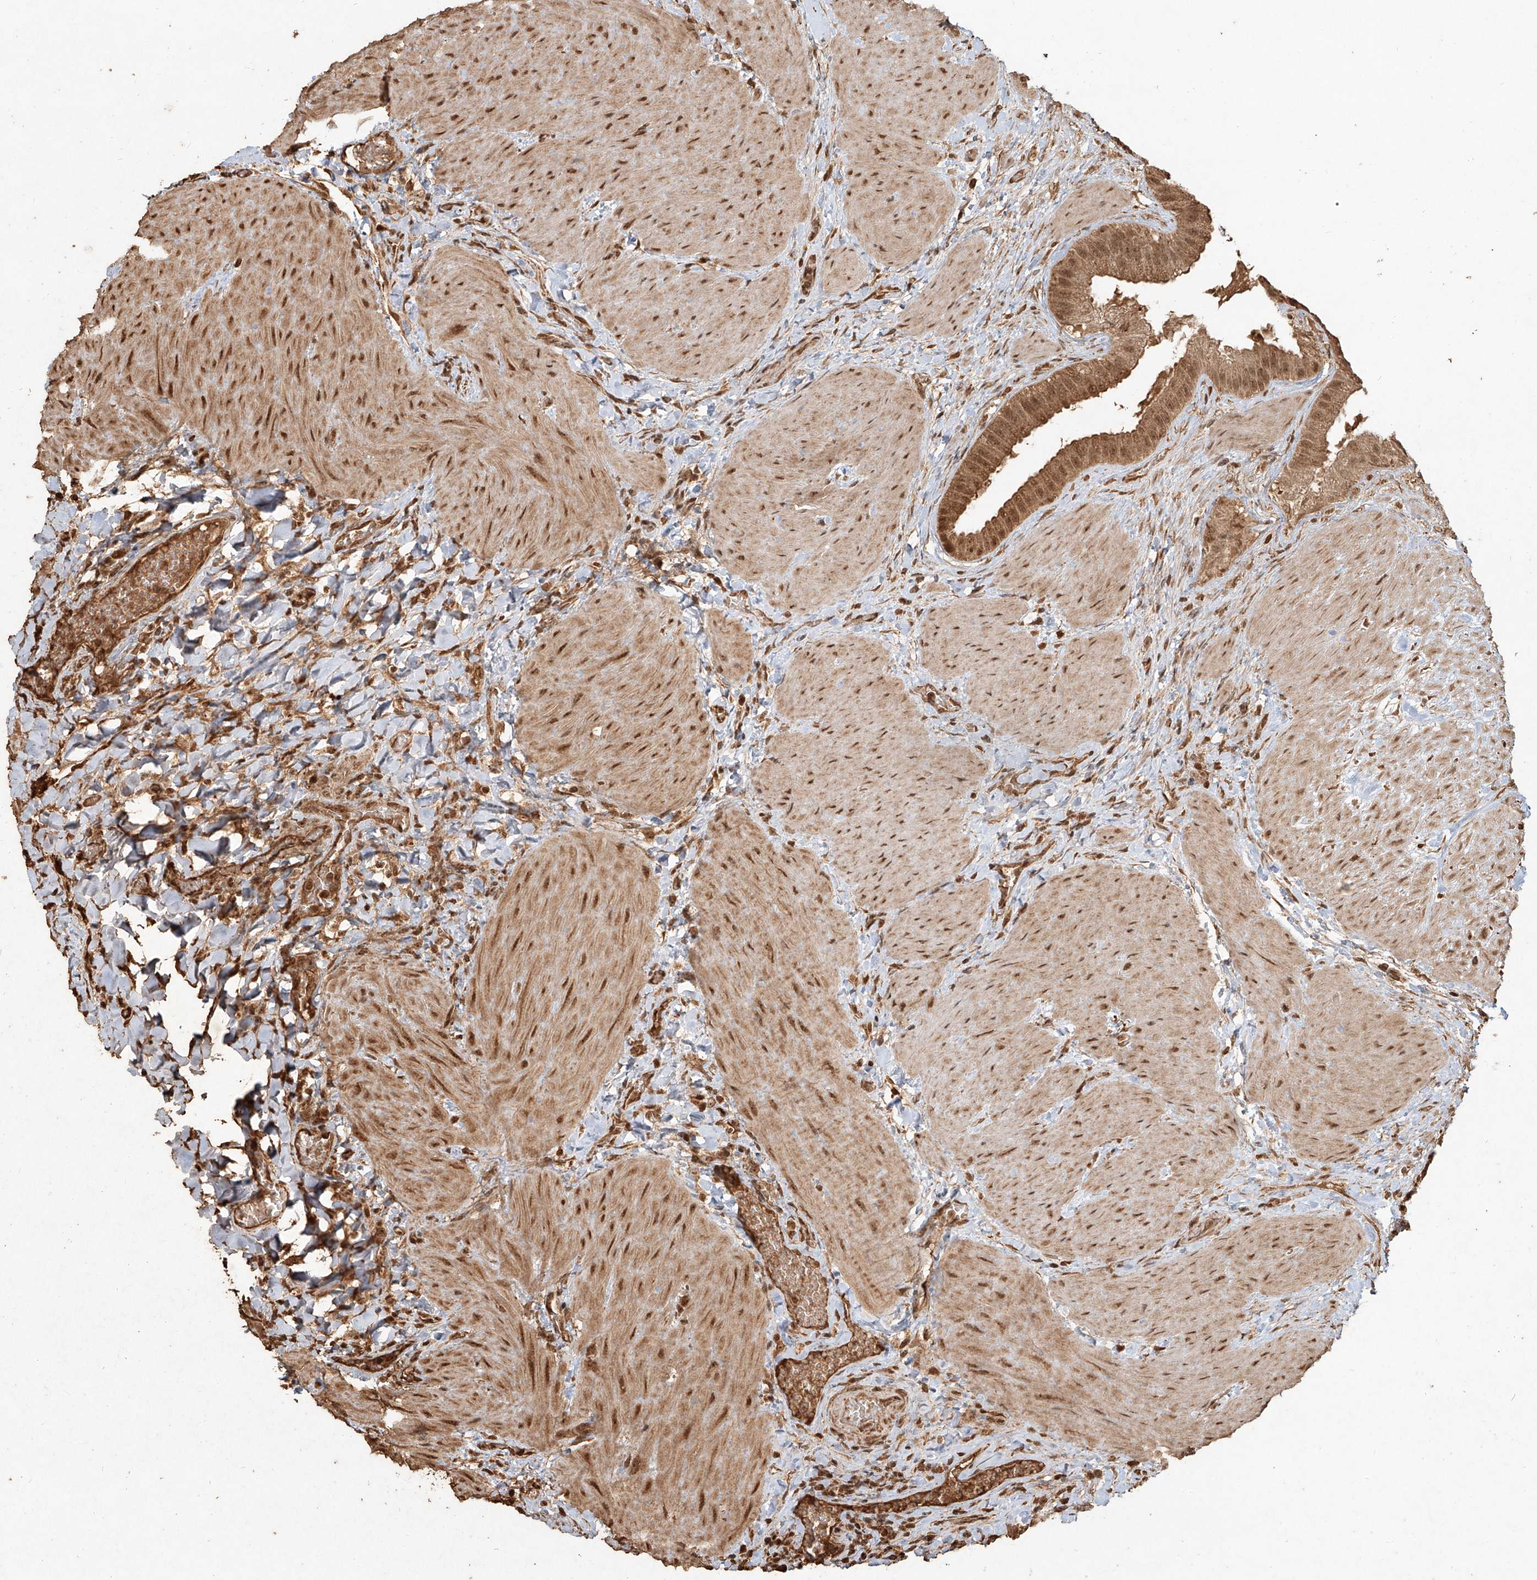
{"staining": {"intensity": "strong", "quantity": ">75%", "location": "cytoplasmic/membranous,nuclear"}, "tissue": "gallbladder", "cell_type": "Glandular cells", "image_type": "normal", "snomed": [{"axis": "morphology", "description": "Normal tissue, NOS"}, {"axis": "topography", "description": "Gallbladder"}], "caption": "Immunohistochemistry of benign human gallbladder reveals high levels of strong cytoplasmic/membranous,nuclear expression in about >75% of glandular cells. The staining is performed using DAB brown chromogen to label protein expression. The nuclei are counter-stained blue using hematoxylin.", "gene": "UBE2K", "patient": {"sex": "male", "age": 55}}